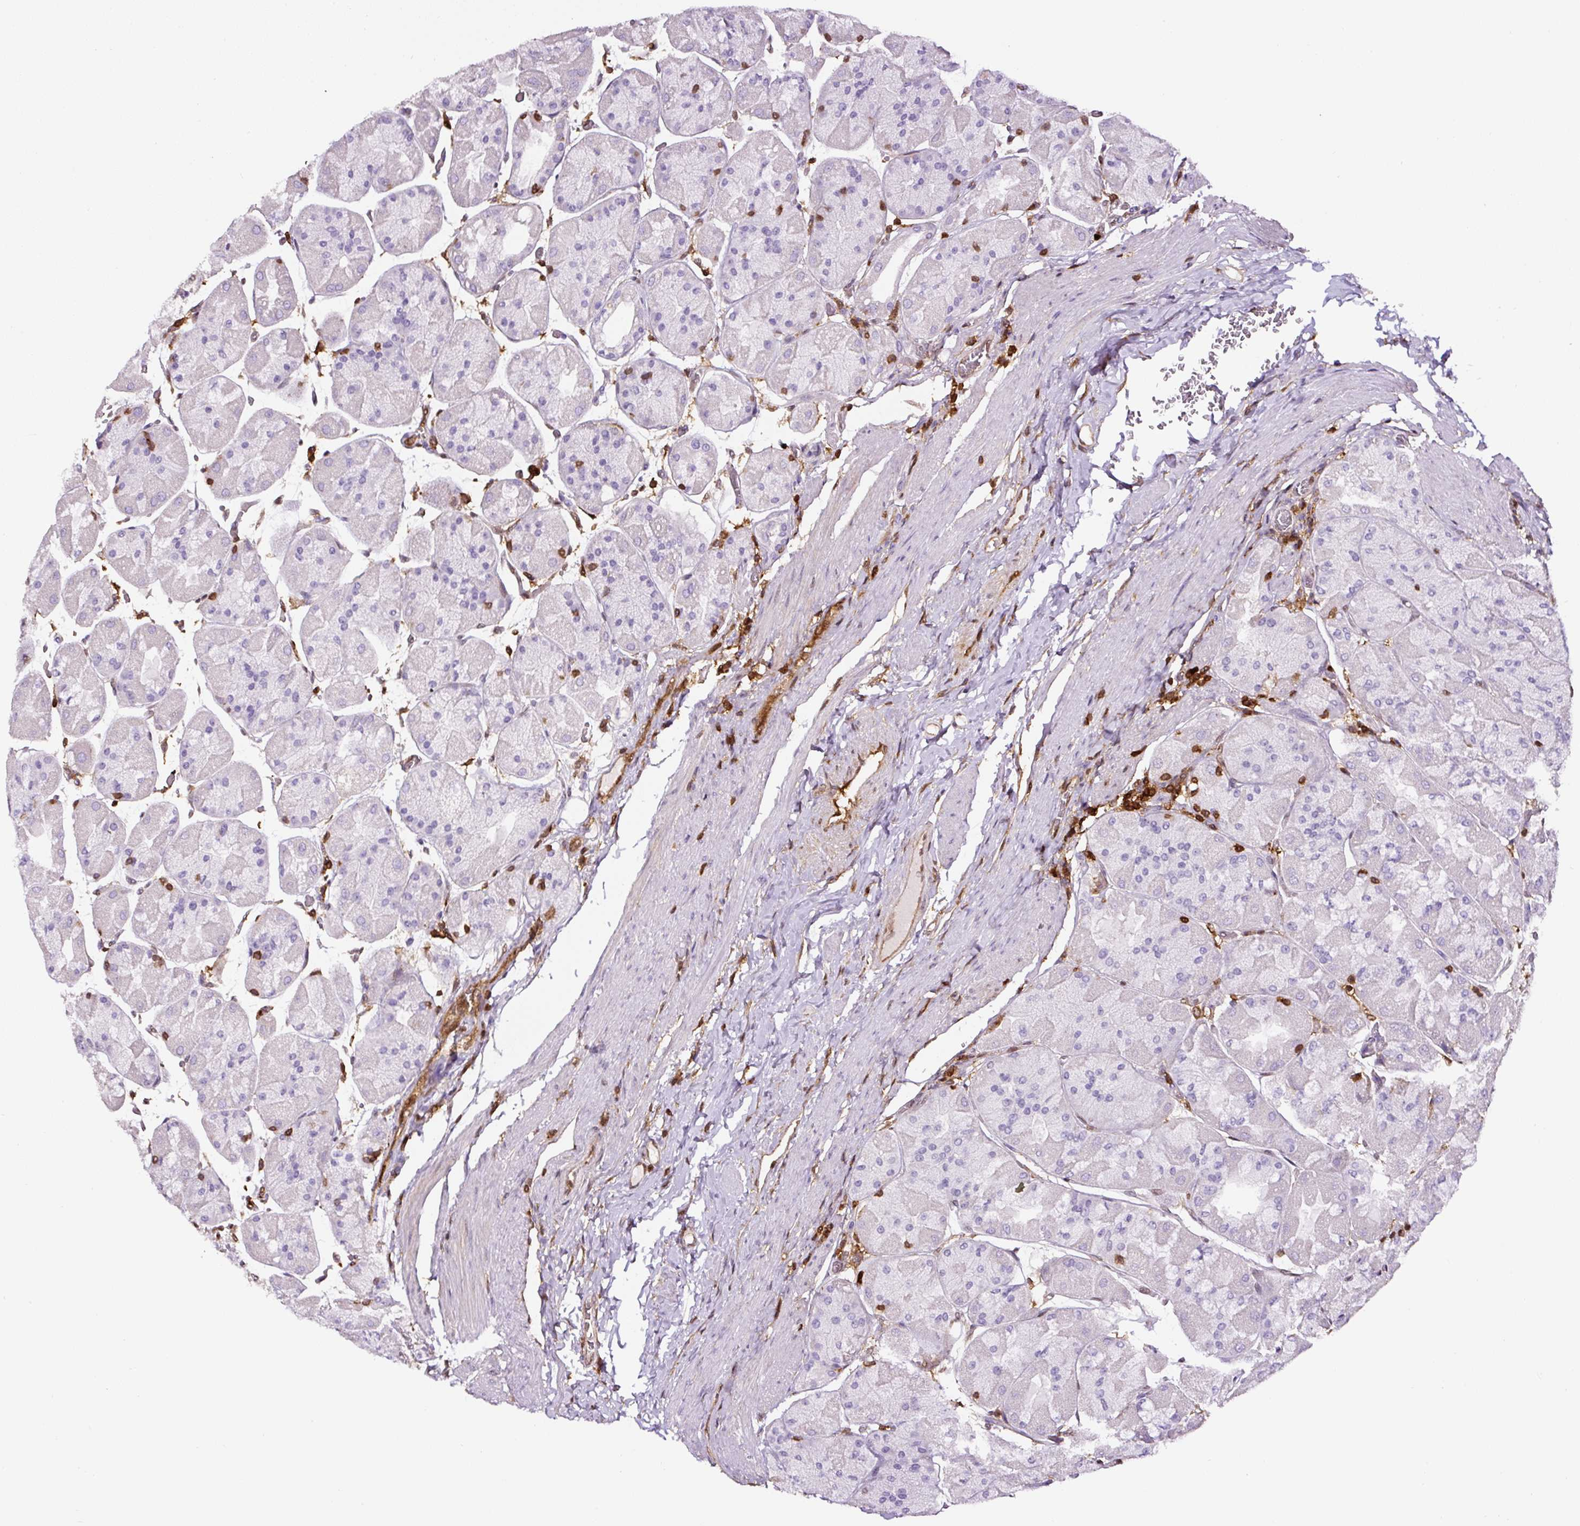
{"staining": {"intensity": "negative", "quantity": "none", "location": "none"}, "tissue": "stomach", "cell_type": "Glandular cells", "image_type": "normal", "snomed": [{"axis": "morphology", "description": "Normal tissue, NOS"}, {"axis": "topography", "description": "Stomach"}], "caption": "Glandular cells show no significant protein staining in unremarkable stomach. (DAB (3,3'-diaminobenzidine) IHC with hematoxylin counter stain).", "gene": "ANXA1", "patient": {"sex": "female", "age": 61}}